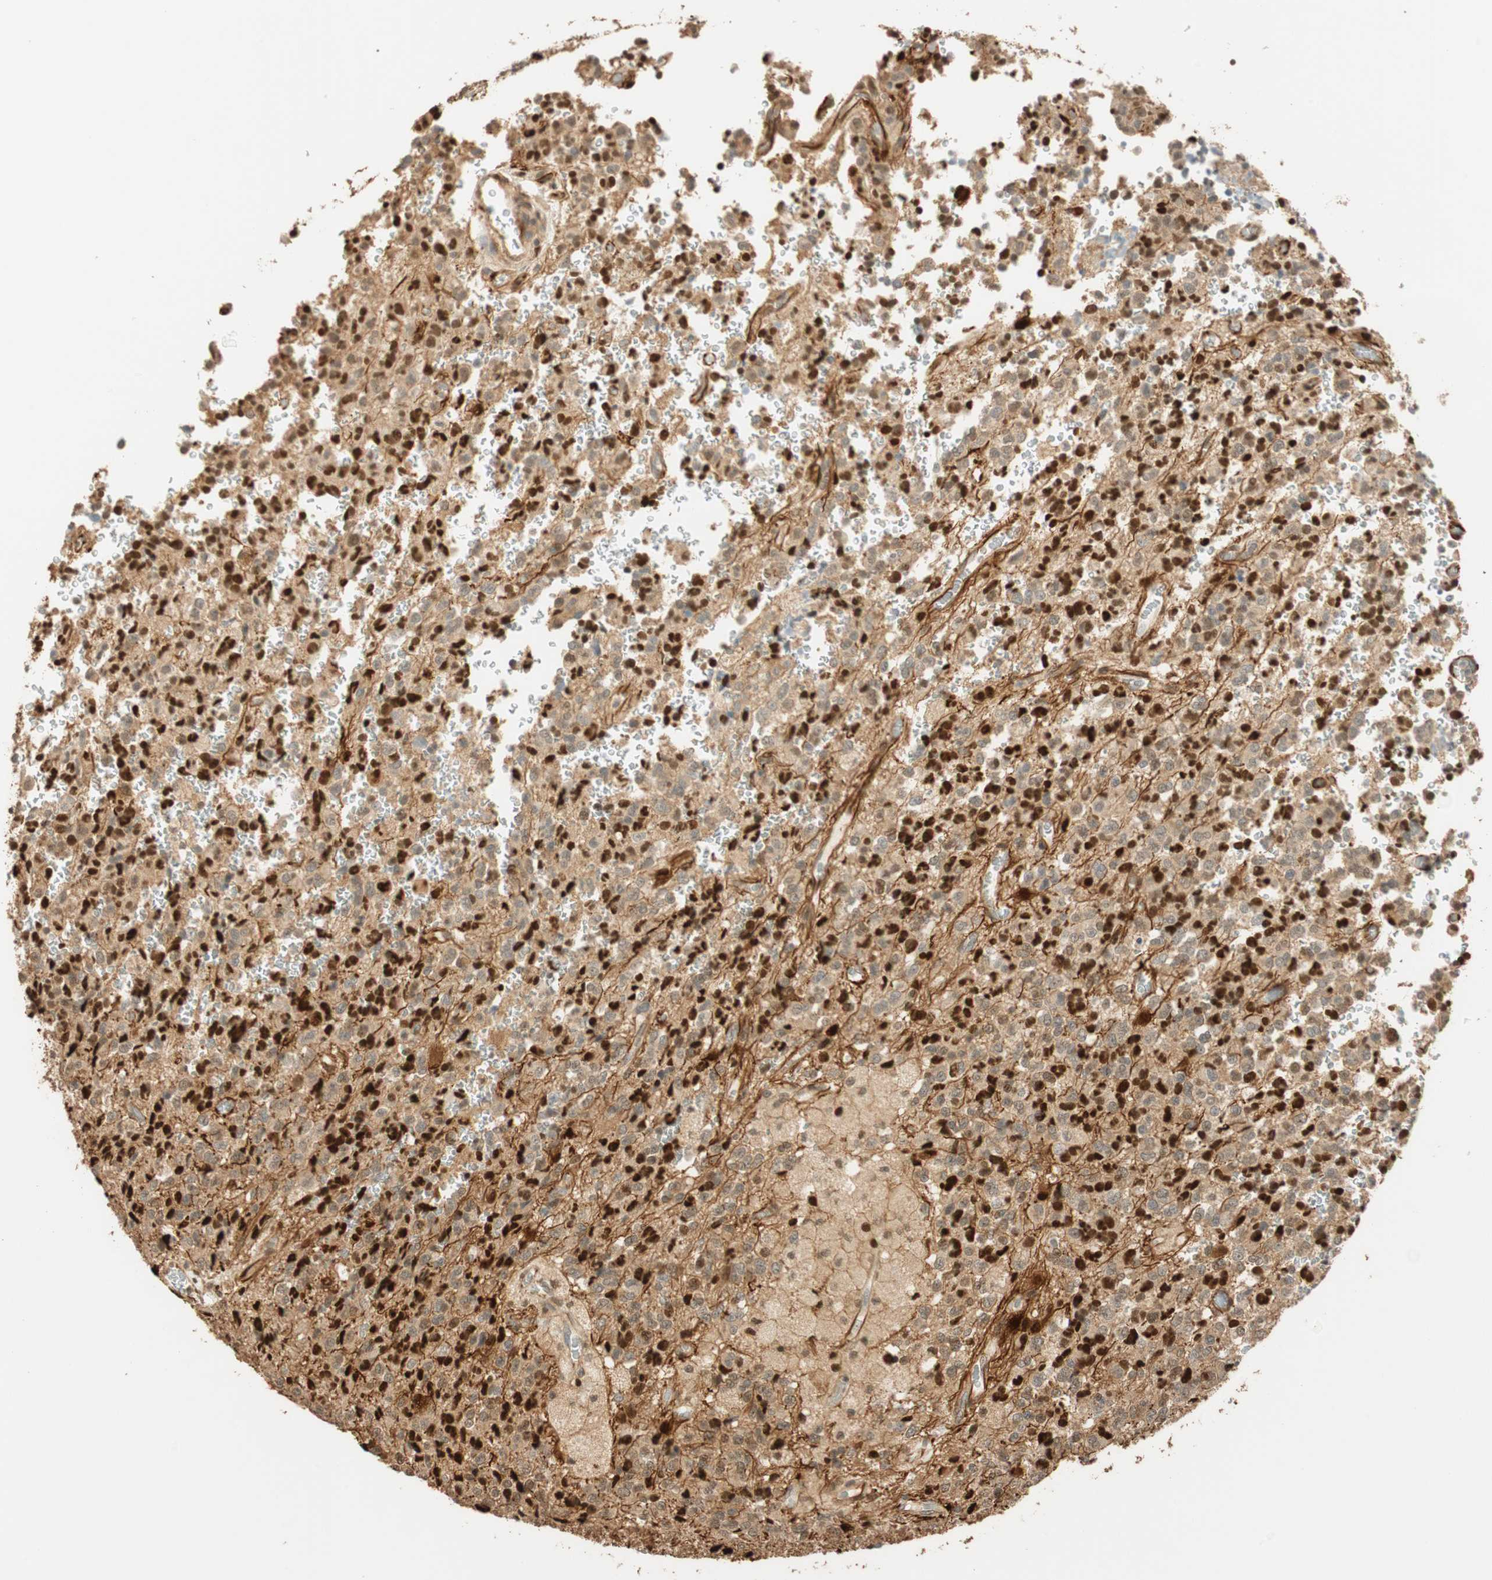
{"staining": {"intensity": "strong", "quantity": ">75%", "location": "cytoplasmic/membranous,nuclear"}, "tissue": "glioma", "cell_type": "Tumor cells", "image_type": "cancer", "snomed": [{"axis": "morphology", "description": "Glioma, malignant, High grade"}, {"axis": "topography", "description": "pancreas cauda"}], "caption": "Glioma was stained to show a protein in brown. There is high levels of strong cytoplasmic/membranous and nuclear expression in about >75% of tumor cells. (DAB (3,3'-diaminobenzidine) IHC with brightfield microscopy, high magnification).", "gene": "NES", "patient": {"sex": "male", "age": 60}}